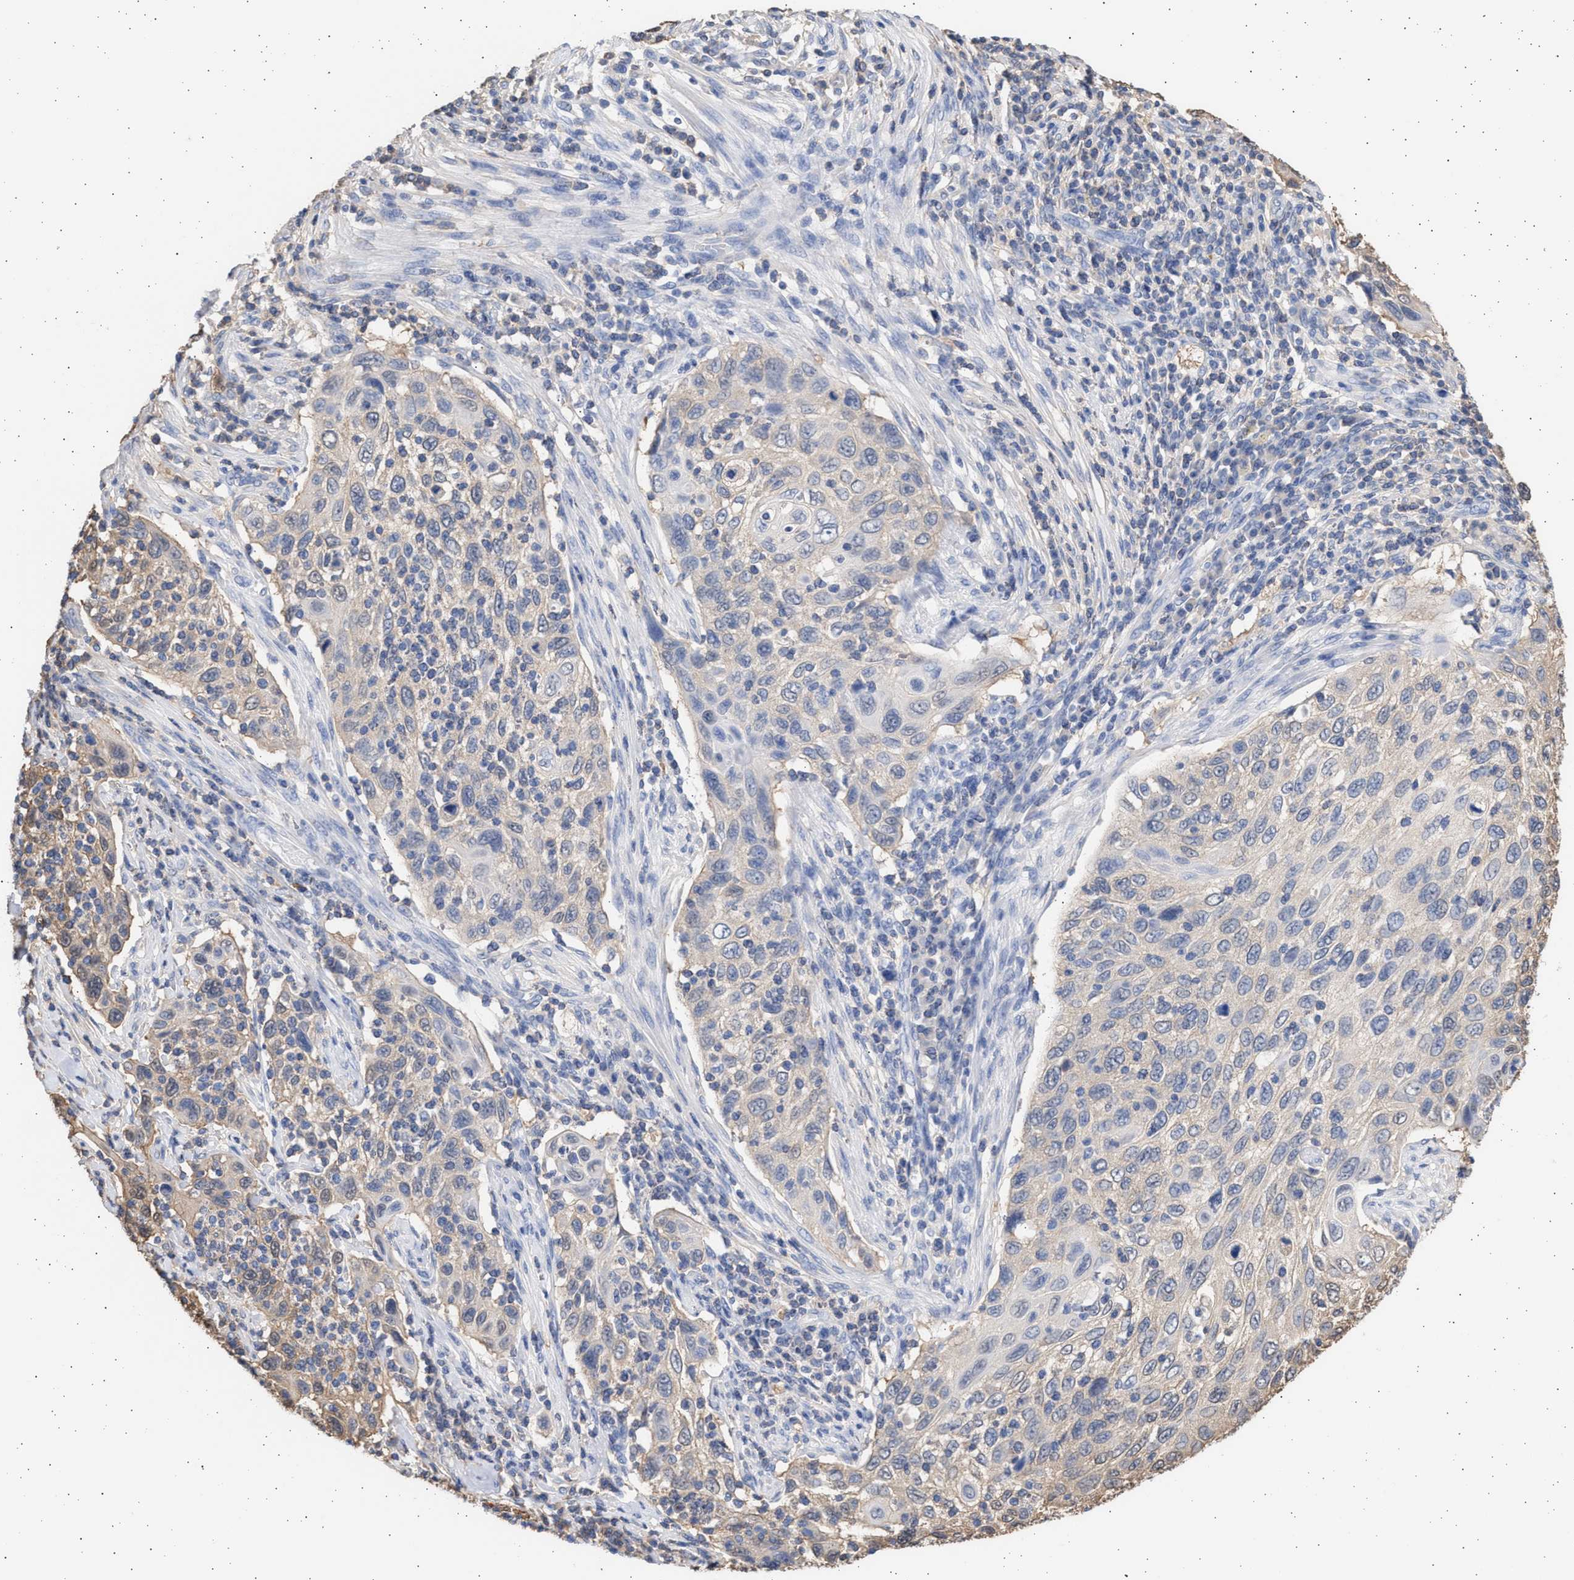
{"staining": {"intensity": "weak", "quantity": "<25%", "location": "cytoplasmic/membranous"}, "tissue": "cervical cancer", "cell_type": "Tumor cells", "image_type": "cancer", "snomed": [{"axis": "morphology", "description": "Squamous cell carcinoma, NOS"}, {"axis": "topography", "description": "Cervix"}], "caption": "IHC photomicrograph of human squamous cell carcinoma (cervical) stained for a protein (brown), which exhibits no positivity in tumor cells.", "gene": "ALDOC", "patient": {"sex": "female", "age": 70}}